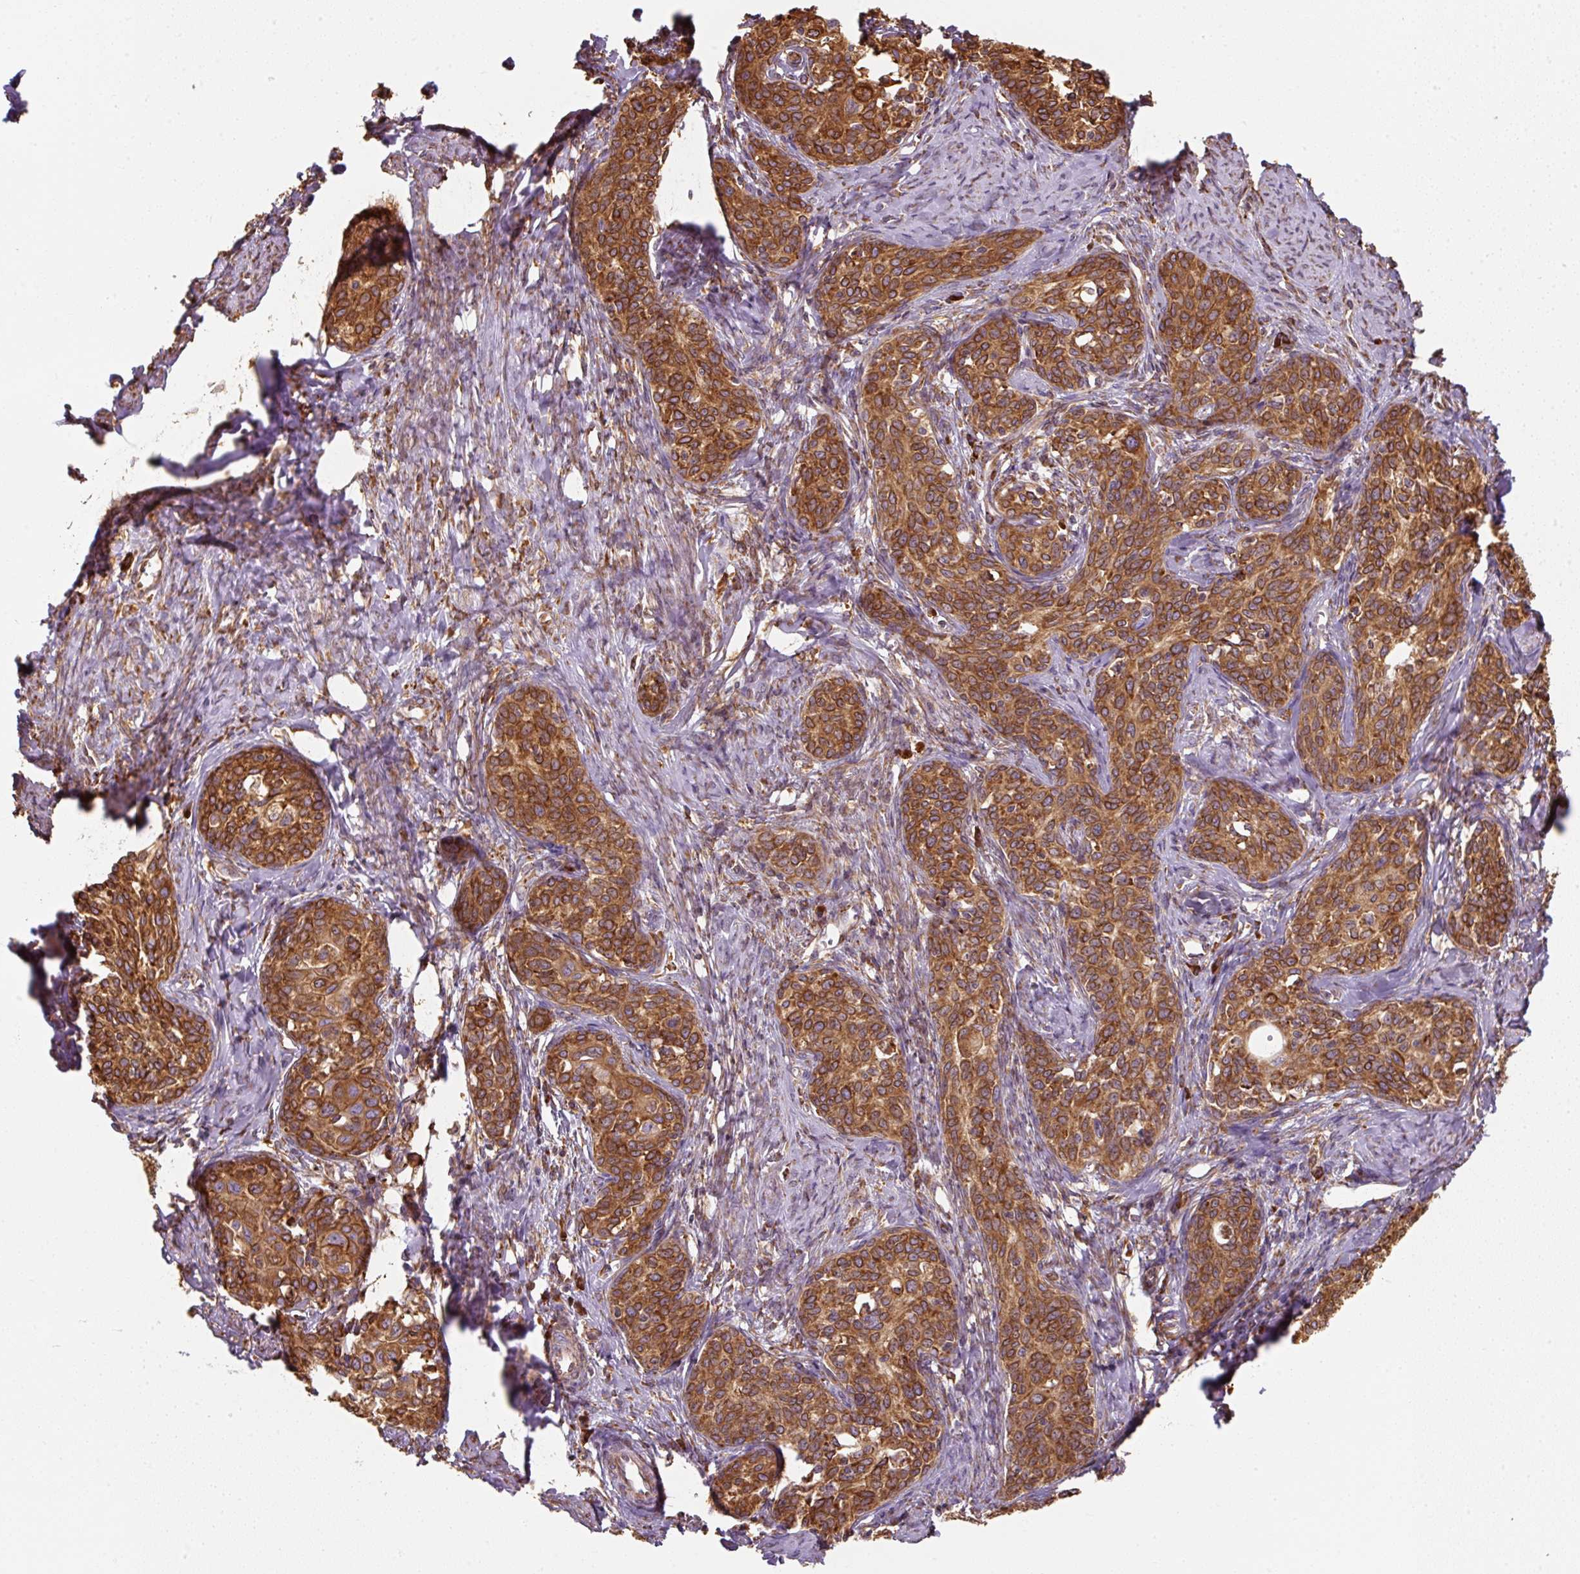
{"staining": {"intensity": "strong", "quantity": ">75%", "location": "cytoplasmic/membranous"}, "tissue": "cervical cancer", "cell_type": "Tumor cells", "image_type": "cancer", "snomed": [{"axis": "morphology", "description": "Squamous cell carcinoma, NOS"}, {"axis": "morphology", "description": "Adenocarcinoma, NOS"}, {"axis": "topography", "description": "Cervix"}], "caption": "Immunohistochemistry (DAB (3,3'-diaminobenzidine)) staining of cervical cancer shows strong cytoplasmic/membranous protein positivity in about >75% of tumor cells.", "gene": "PRKCSH", "patient": {"sex": "female", "age": 52}}